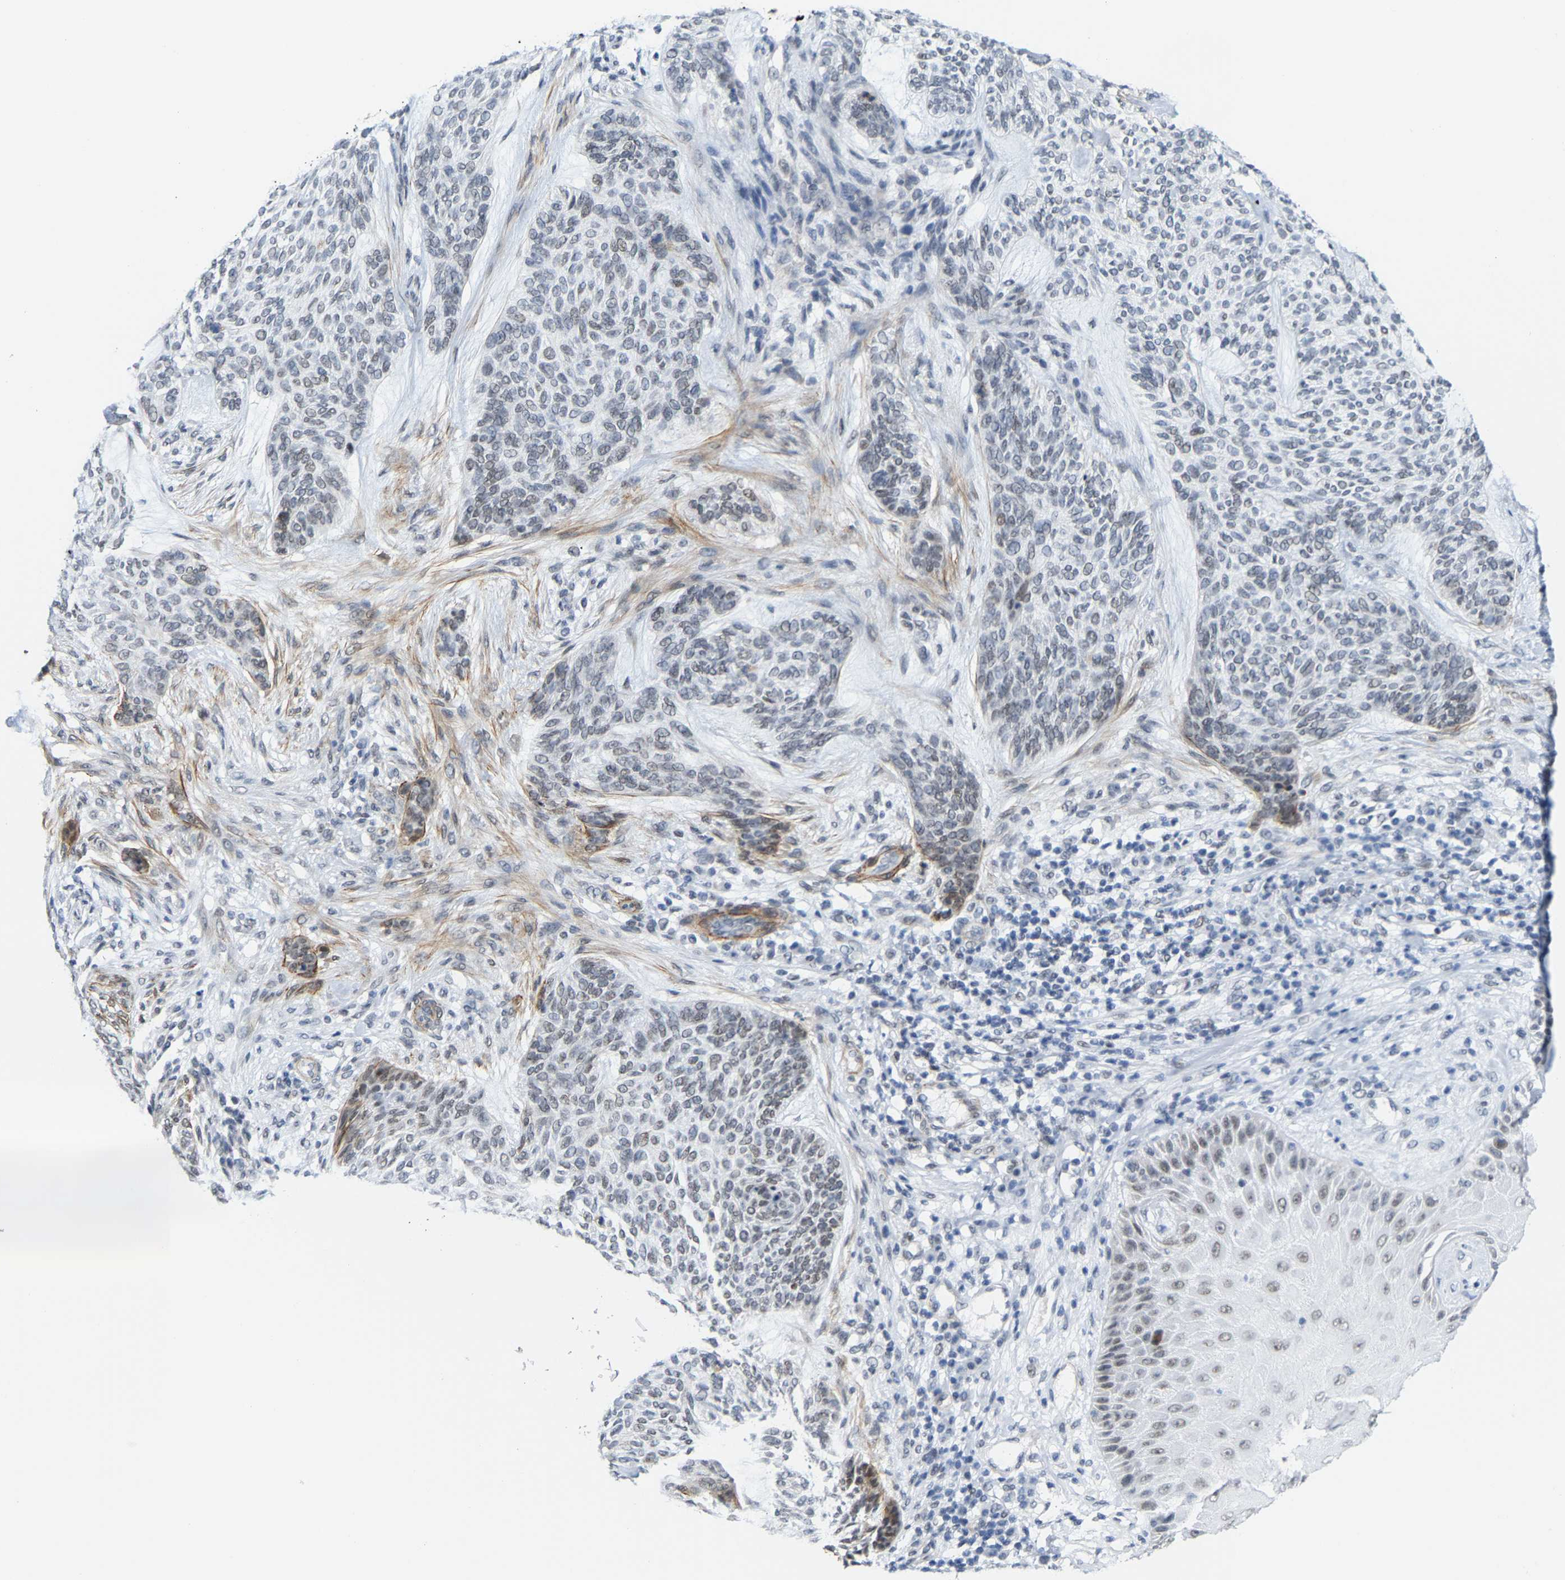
{"staining": {"intensity": "moderate", "quantity": "<25%", "location": "cytoplasmic/membranous"}, "tissue": "skin cancer", "cell_type": "Tumor cells", "image_type": "cancer", "snomed": [{"axis": "morphology", "description": "Basal cell carcinoma"}, {"axis": "topography", "description": "Skin"}], "caption": "Protein expression by immunohistochemistry demonstrates moderate cytoplasmic/membranous staining in approximately <25% of tumor cells in skin basal cell carcinoma. Nuclei are stained in blue.", "gene": "FAM180A", "patient": {"sex": "male", "age": 55}}